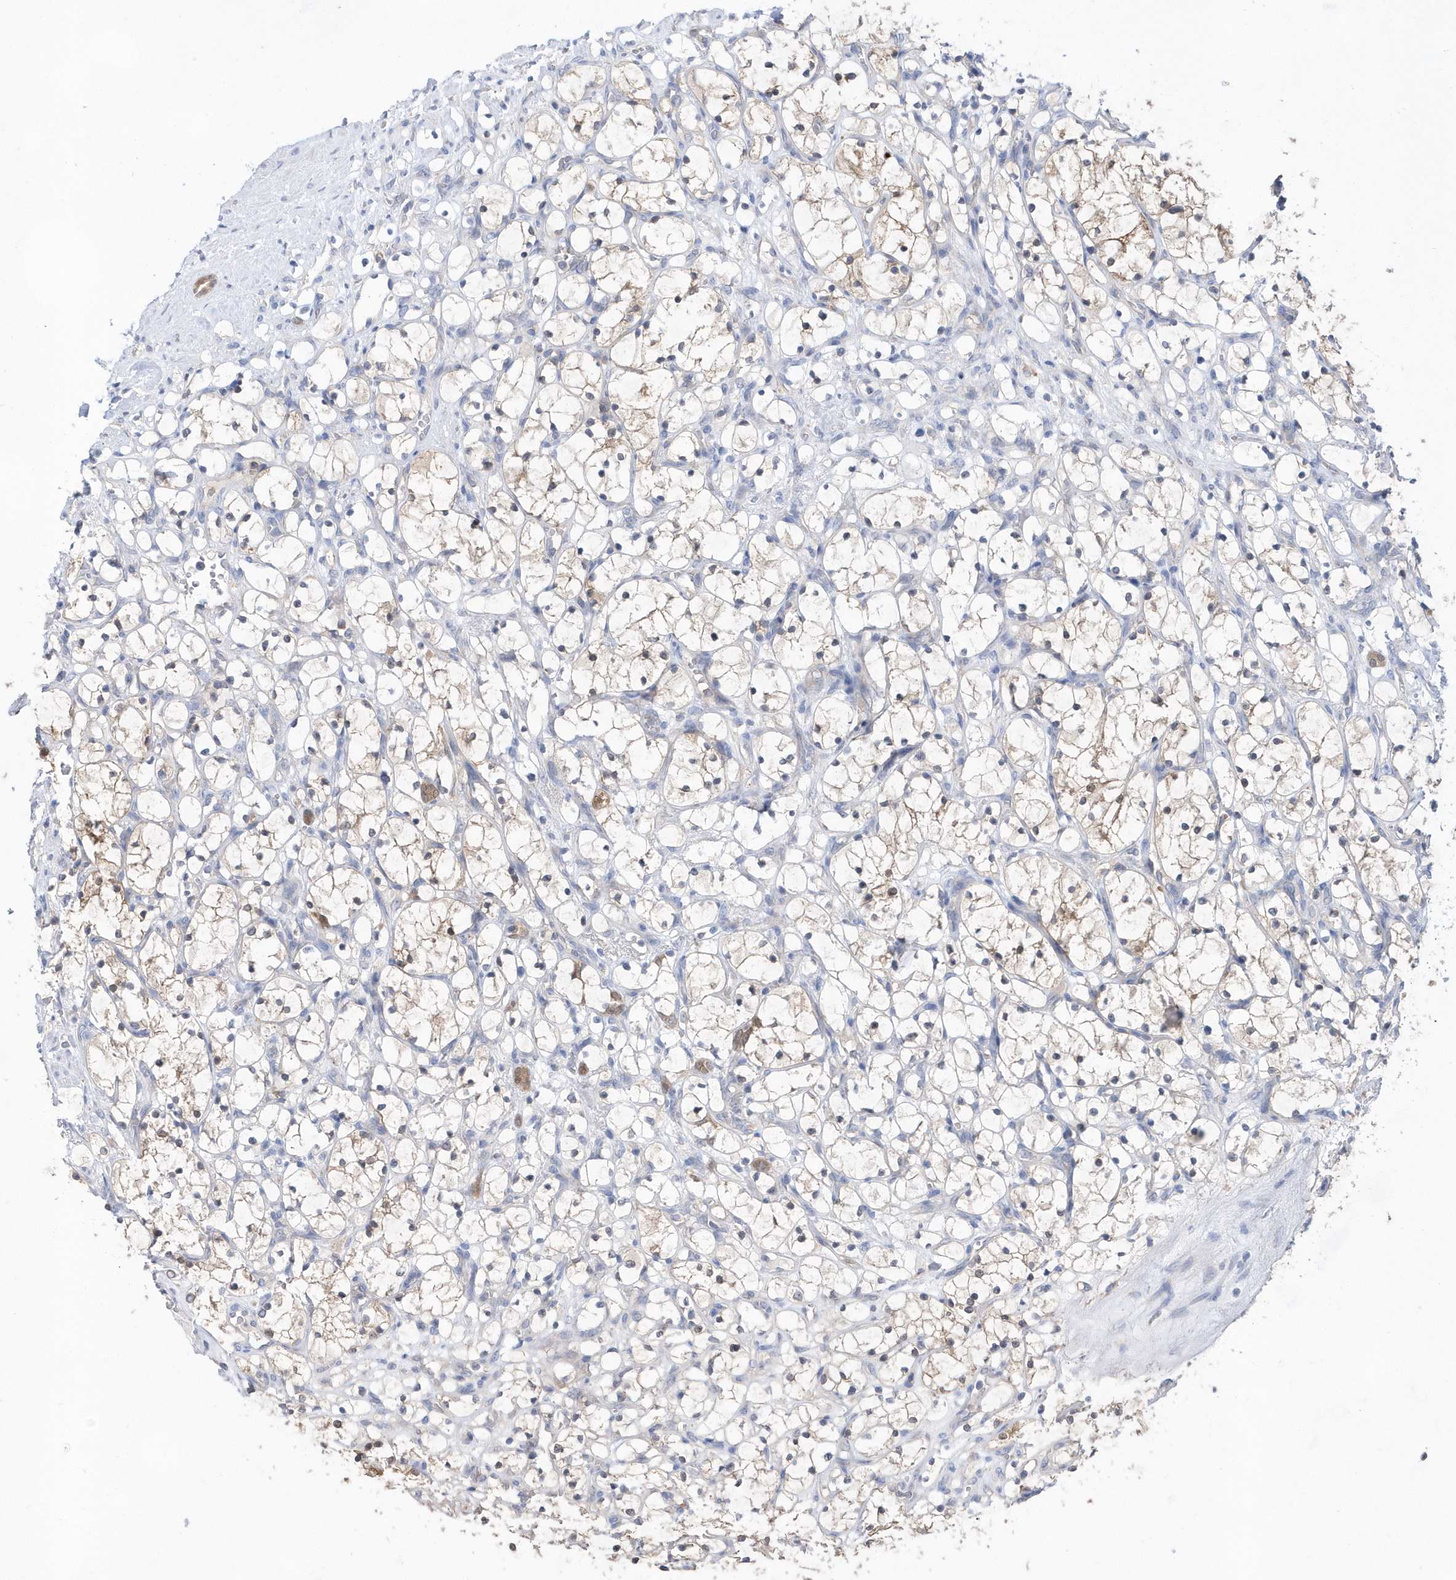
{"staining": {"intensity": "weak", "quantity": "<25%", "location": "cytoplasmic/membranous"}, "tissue": "renal cancer", "cell_type": "Tumor cells", "image_type": "cancer", "snomed": [{"axis": "morphology", "description": "Adenocarcinoma, NOS"}, {"axis": "topography", "description": "Kidney"}], "caption": "Immunohistochemical staining of renal adenocarcinoma exhibits no significant positivity in tumor cells.", "gene": "BDH2", "patient": {"sex": "female", "age": 69}}